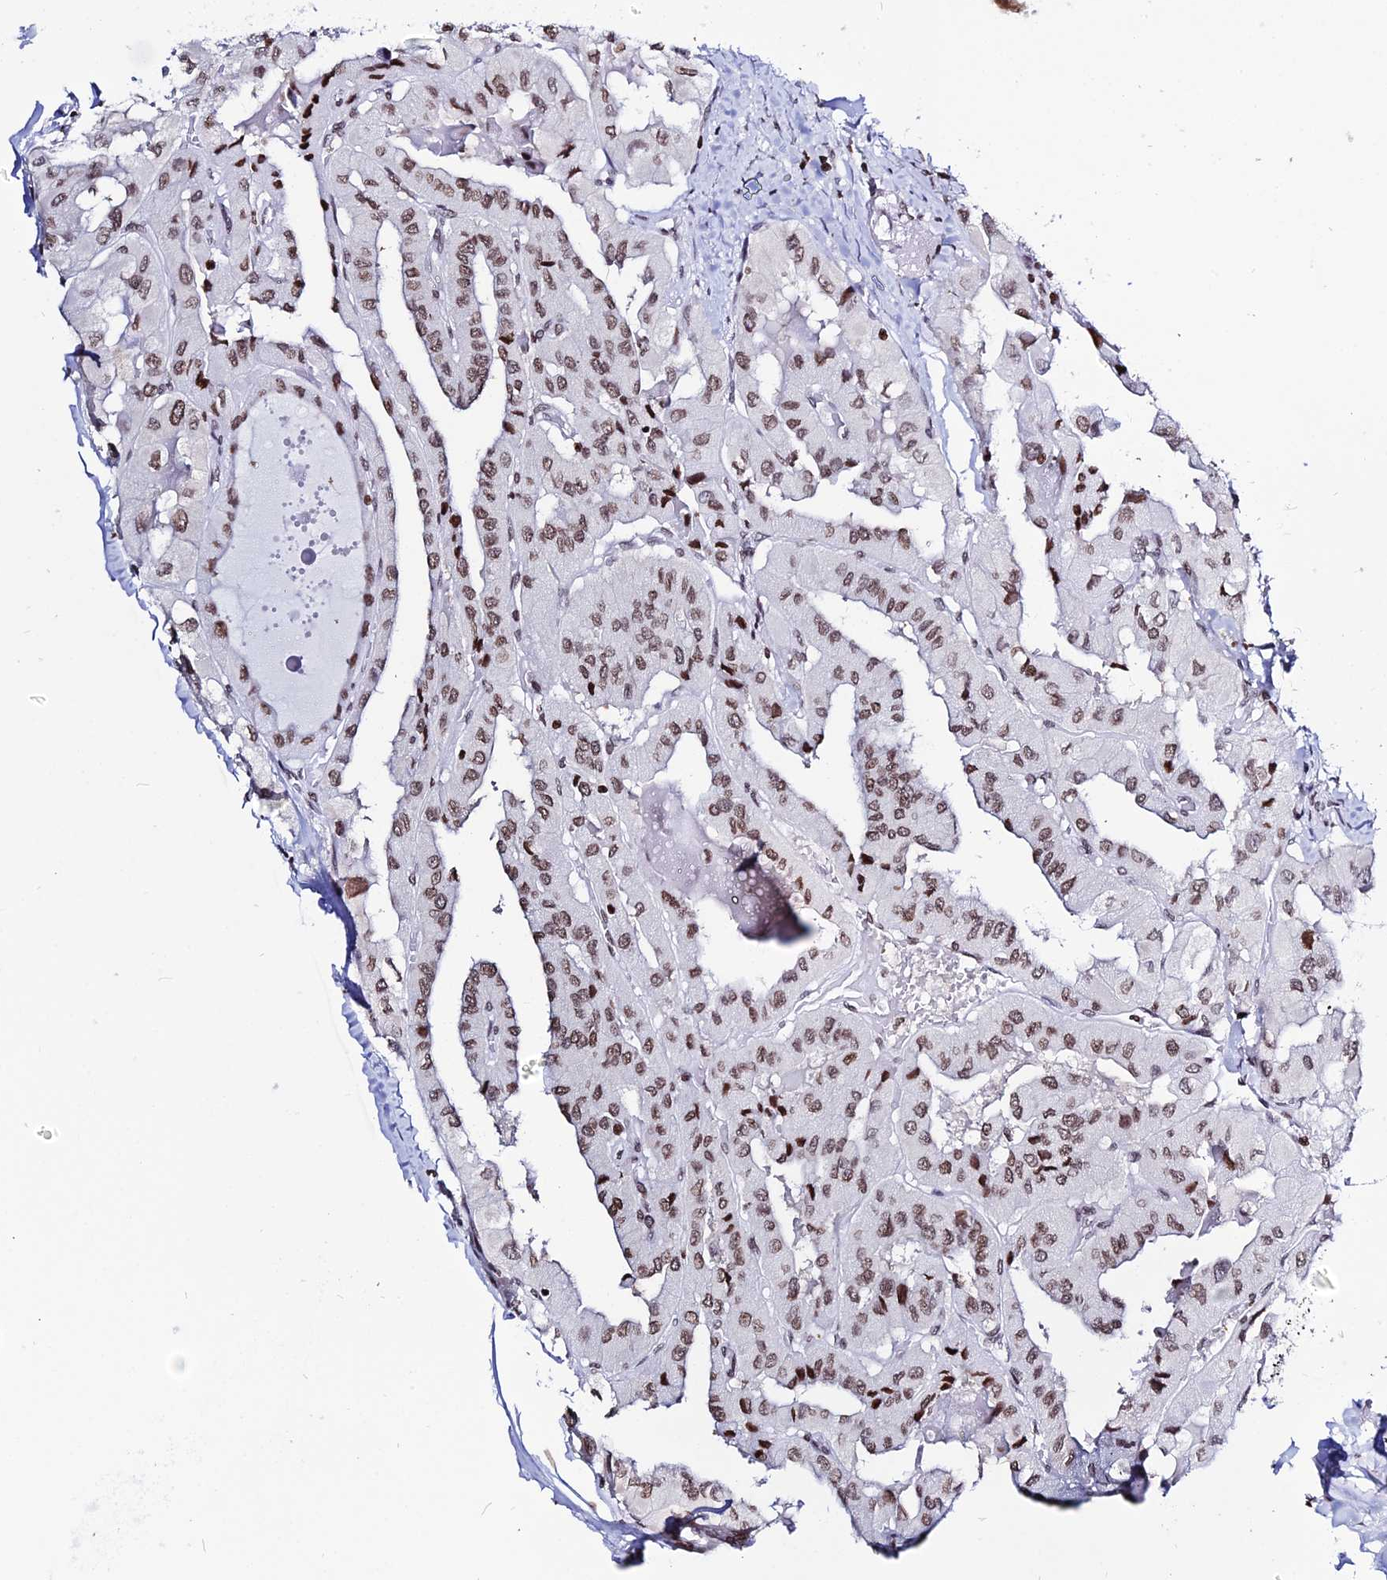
{"staining": {"intensity": "moderate", "quantity": ">75%", "location": "nuclear"}, "tissue": "thyroid cancer", "cell_type": "Tumor cells", "image_type": "cancer", "snomed": [{"axis": "morphology", "description": "Papillary adenocarcinoma, NOS"}, {"axis": "topography", "description": "Thyroid gland"}], "caption": "Thyroid papillary adenocarcinoma stained with a brown dye exhibits moderate nuclear positive positivity in about >75% of tumor cells.", "gene": "MACROH2A2", "patient": {"sex": "female", "age": 68}}